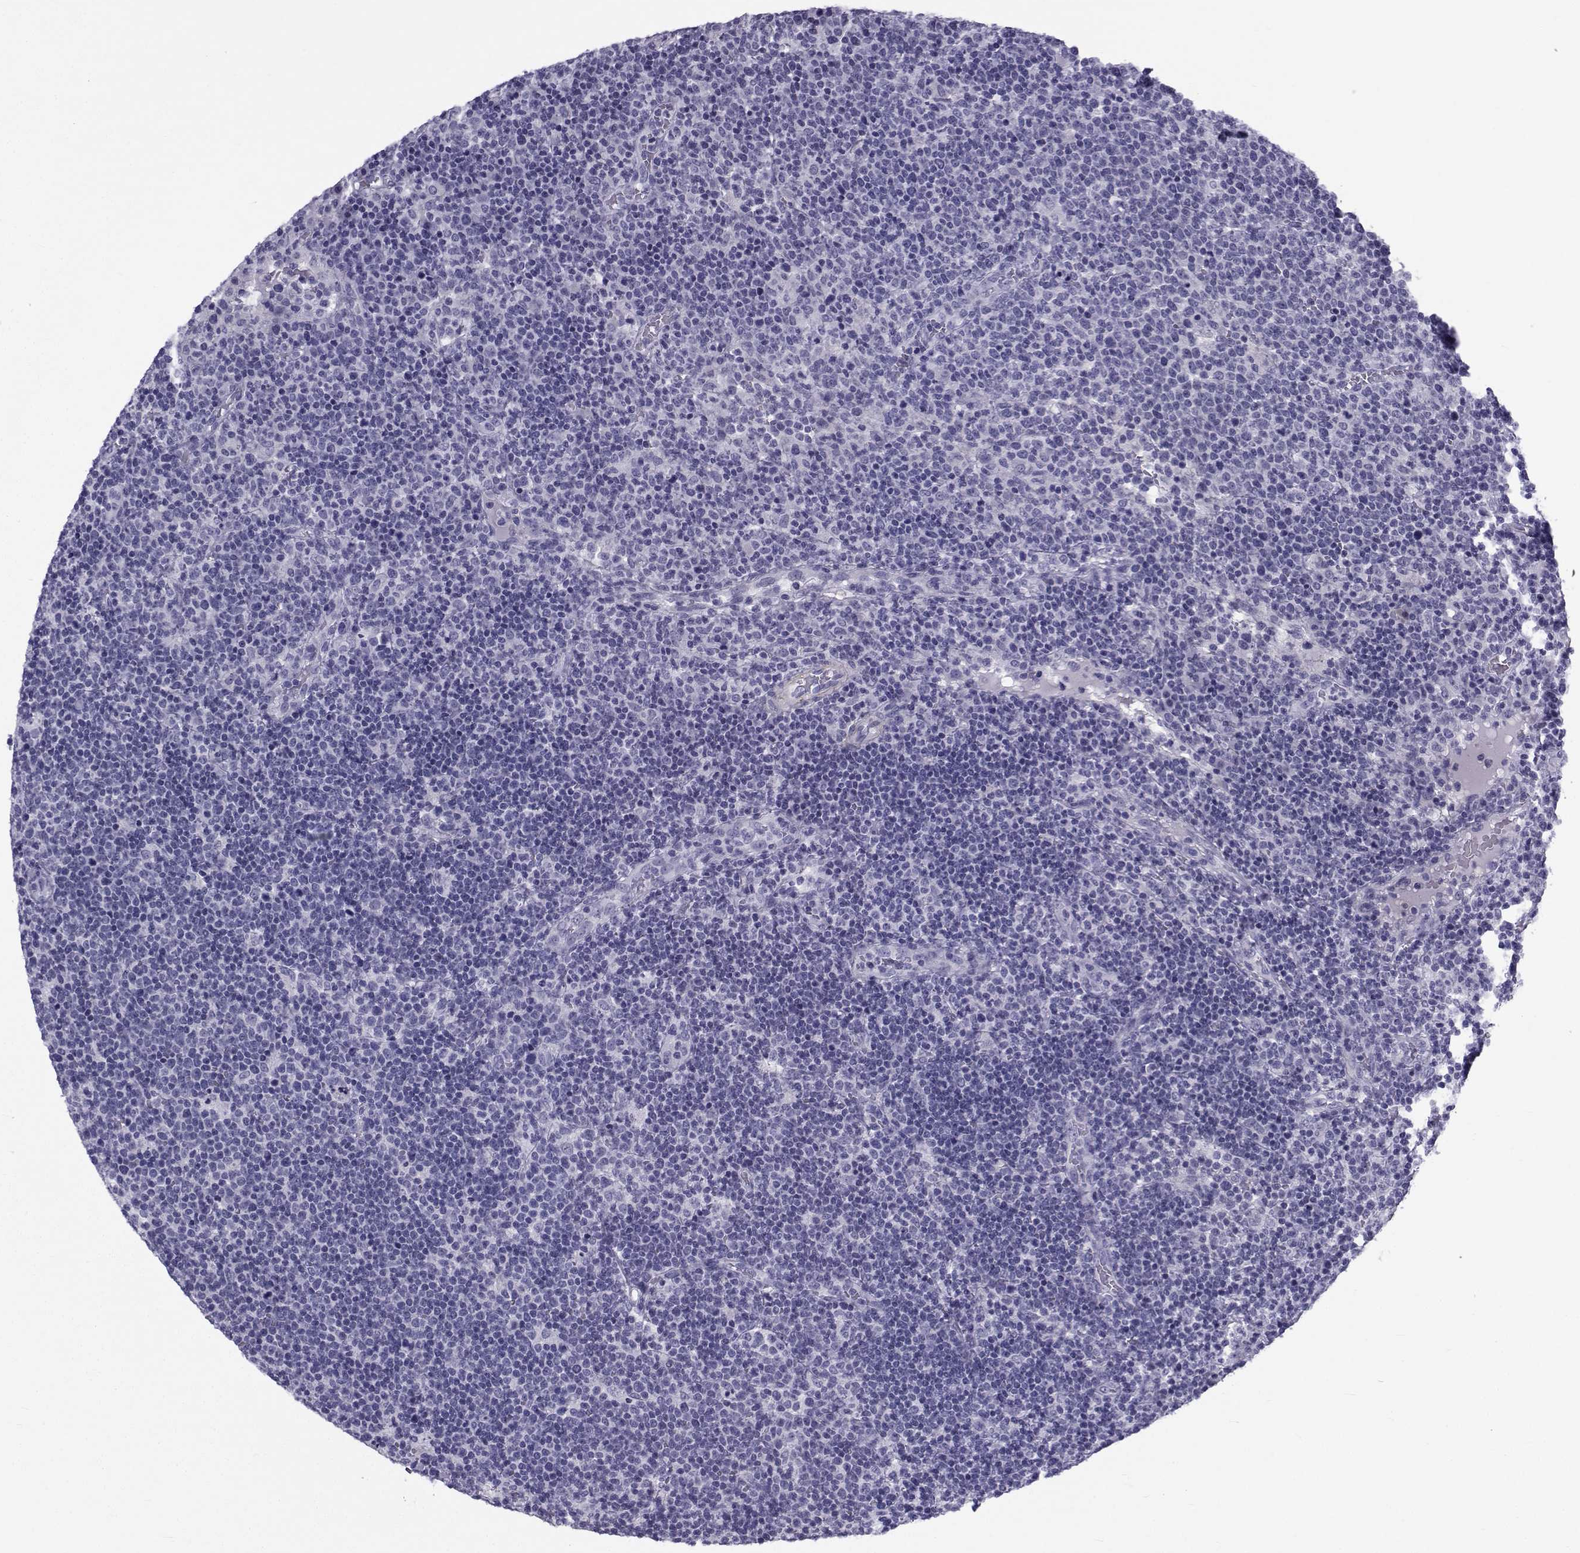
{"staining": {"intensity": "negative", "quantity": "none", "location": "none"}, "tissue": "lymphoma", "cell_type": "Tumor cells", "image_type": "cancer", "snomed": [{"axis": "morphology", "description": "Malignant lymphoma, non-Hodgkin's type, High grade"}, {"axis": "topography", "description": "Lymph node"}], "caption": "A micrograph of lymphoma stained for a protein demonstrates no brown staining in tumor cells.", "gene": "SPANXD", "patient": {"sex": "male", "age": 61}}